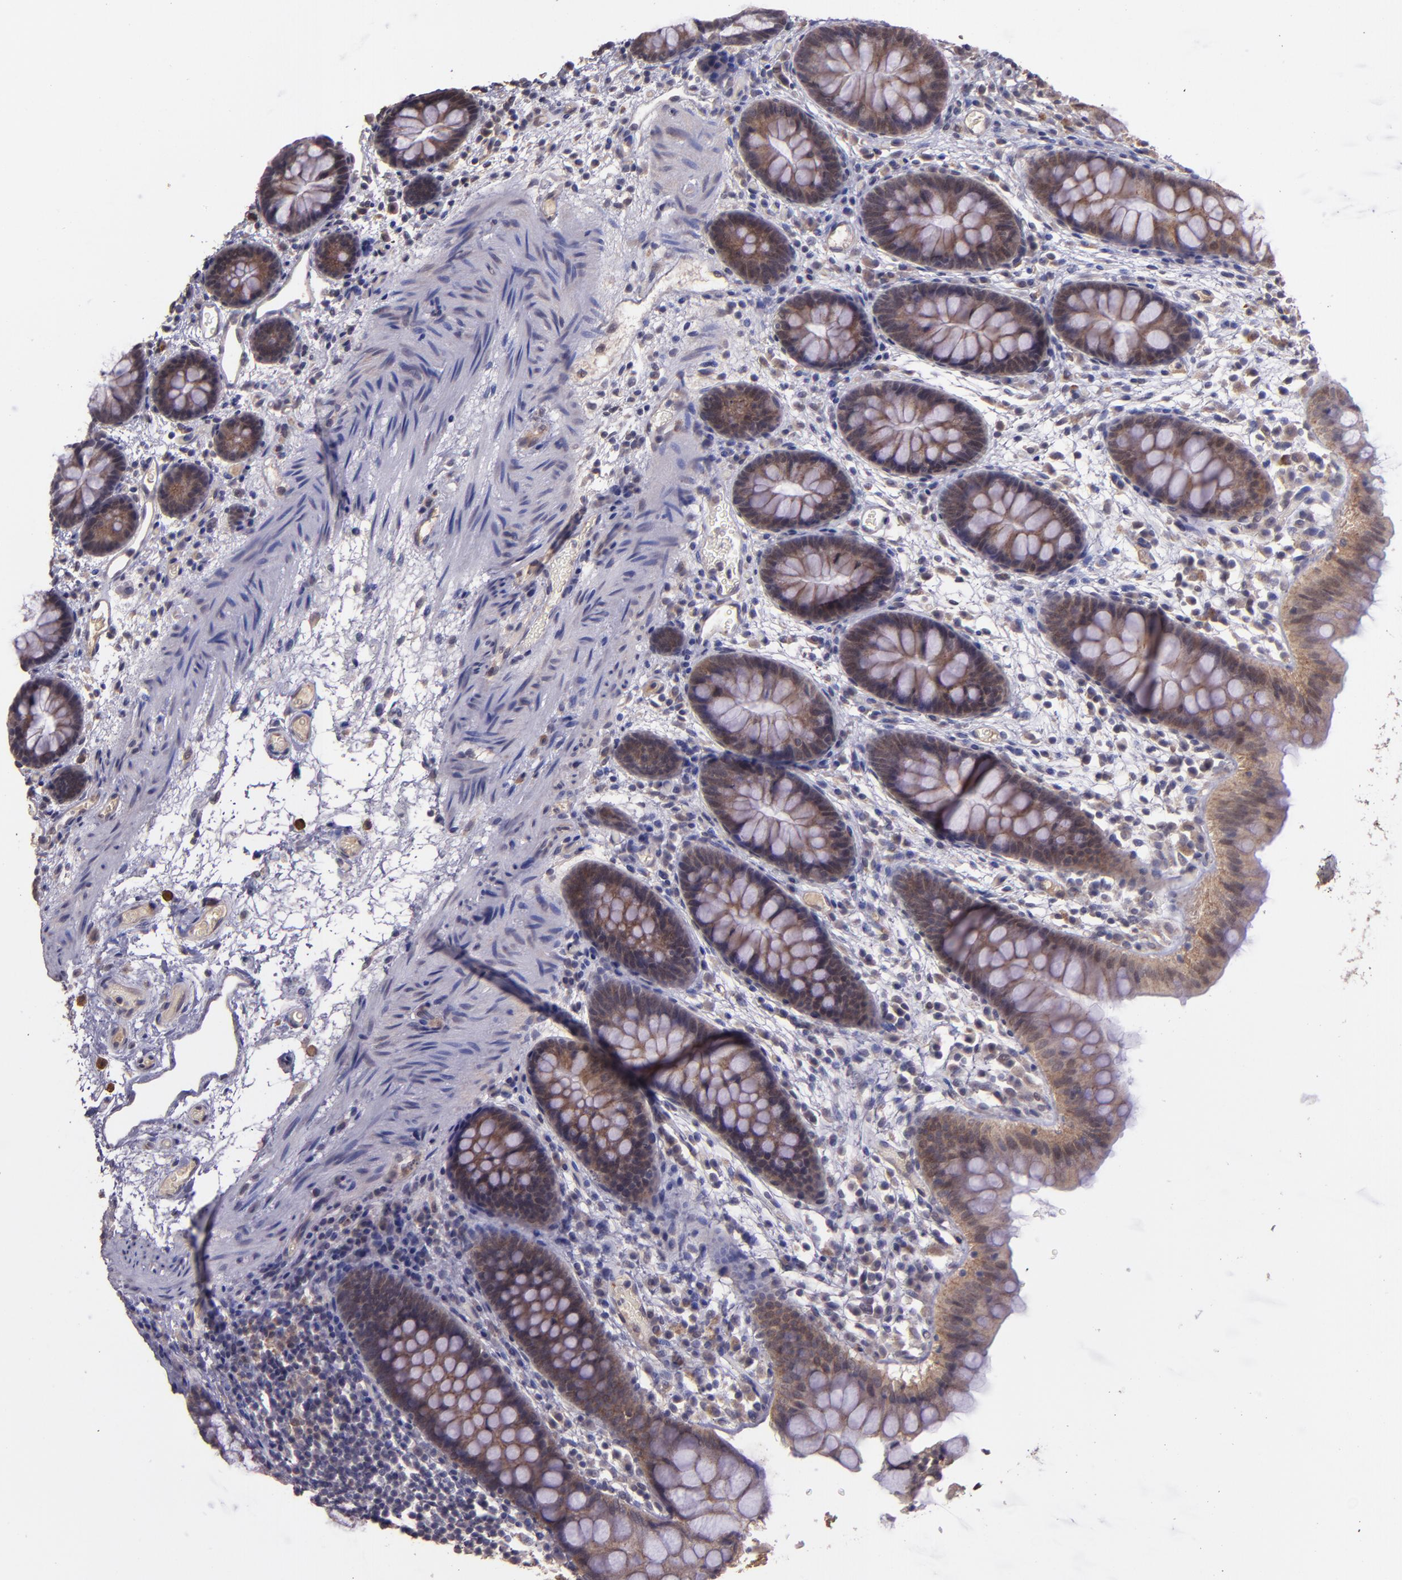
{"staining": {"intensity": "weak", "quantity": ">75%", "location": "cytoplasmic/membranous"}, "tissue": "colon", "cell_type": "Endothelial cells", "image_type": "normal", "snomed": [{"axis": "morphology", "description": "Normal tissue, NOS"}, {"axis": "topography", "description": "Smooth muscle"}, {"axis": "topography", "description": "Colon"}], "caption": "An immunohistochemistry (IHC) image of unremarkable tissue is shown. Protein staining in brown labels weak cytoplasmic/membranous positivity in colon within endothelial cells.", "gene": "TAF7L", "patient": {"sex": "male", "age": 67}}